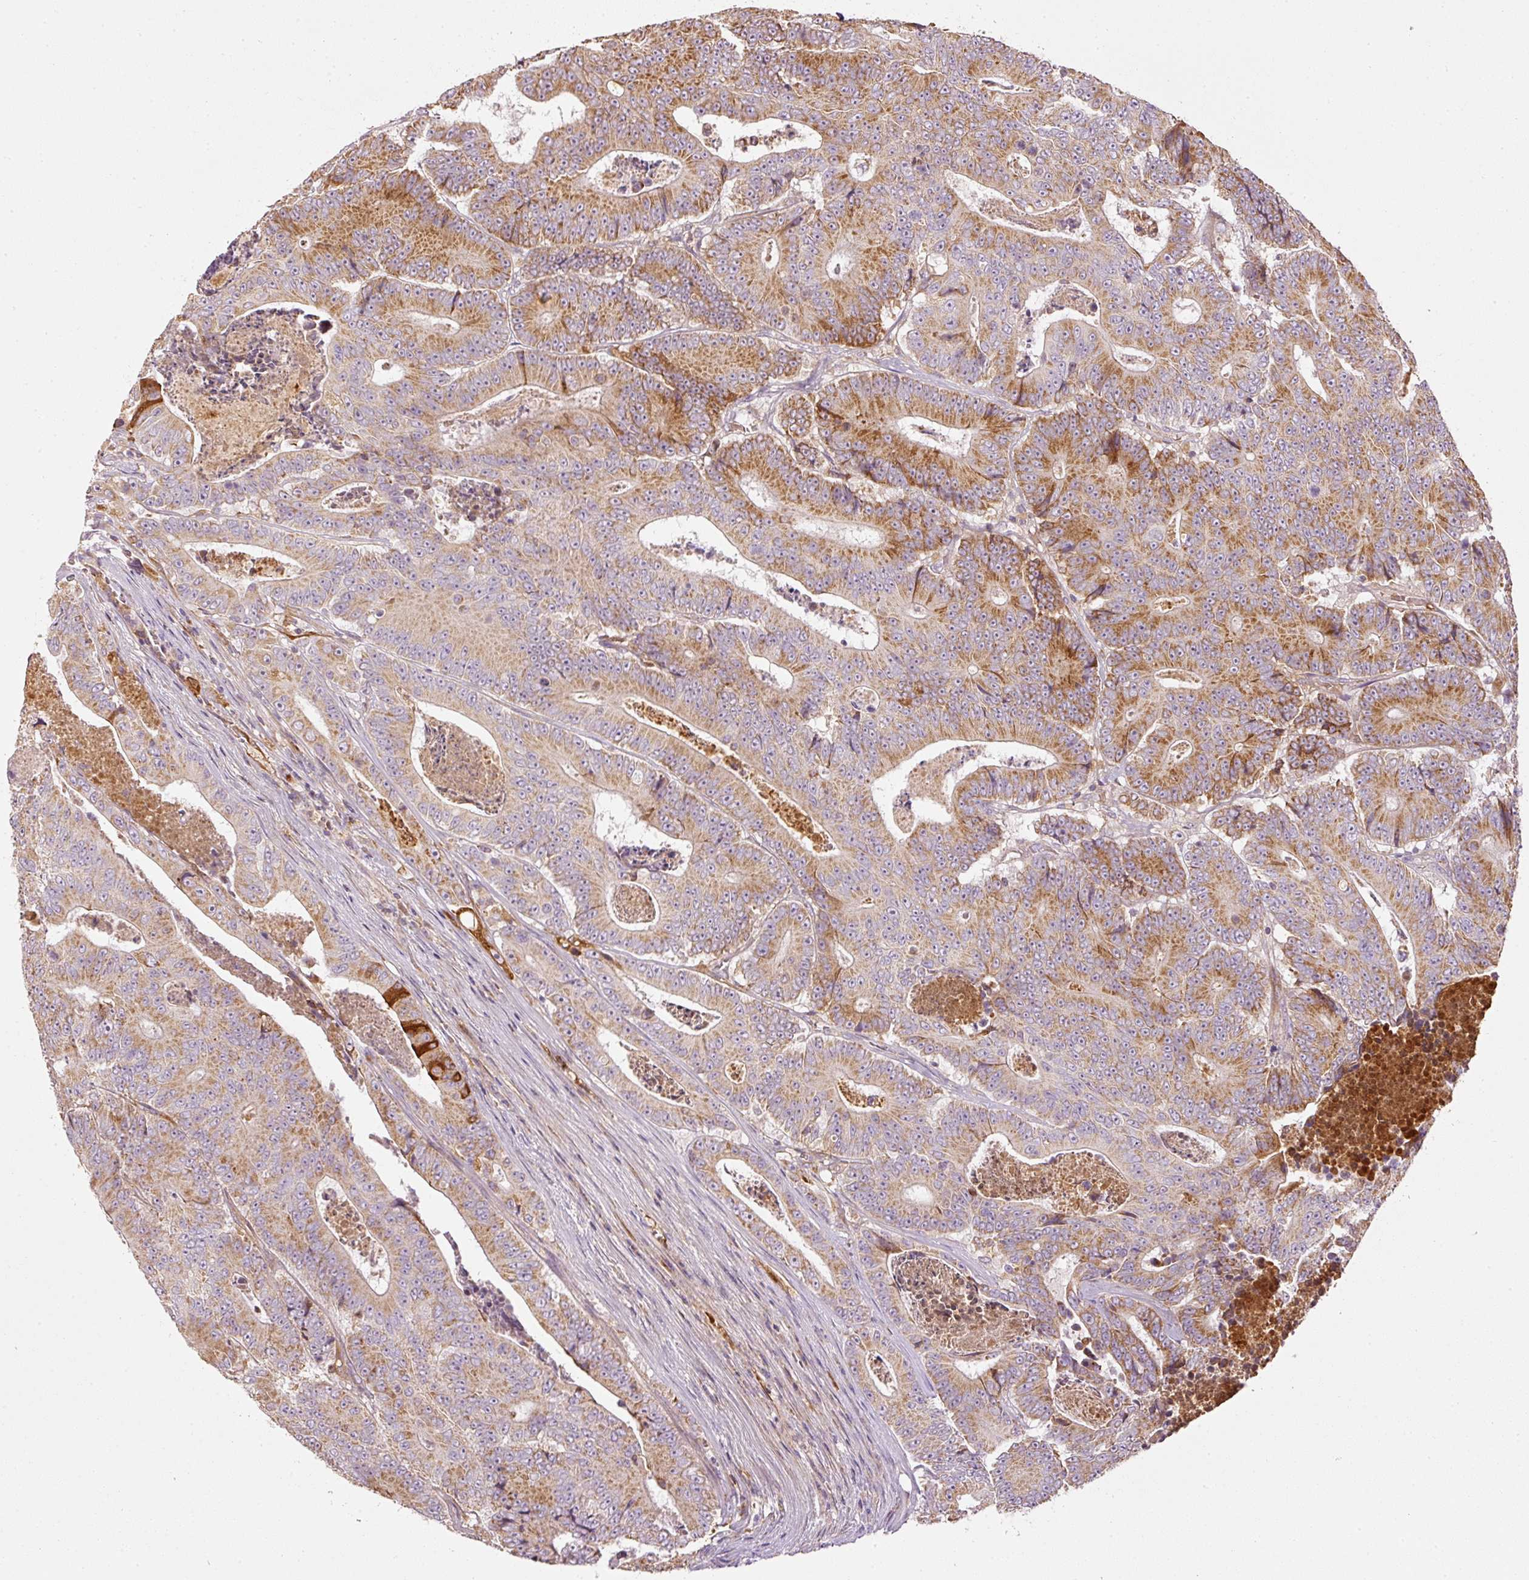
{"staining": {"intensity": "moderate", "quantity": ">75%", "location": "cytoplasmic/membranous"}, "tissue": "colorectal cancer", "cell_type": "Tumor cells", "image_type": "cancer", "snomed": [{"axis": "morphology", "description": "Adenocarcinoma, NOS"}, {"axis": "topography", "description": "Colon"}], "caption": "Adenocarcinoma (colorectal) stained for a protein (brown) exhibits moderate cytoplasmic/membranous positive positivity in about >75% of tumor cells.", "gene": "SERPING1", "patient": {"sex": "male", "age": 83}}